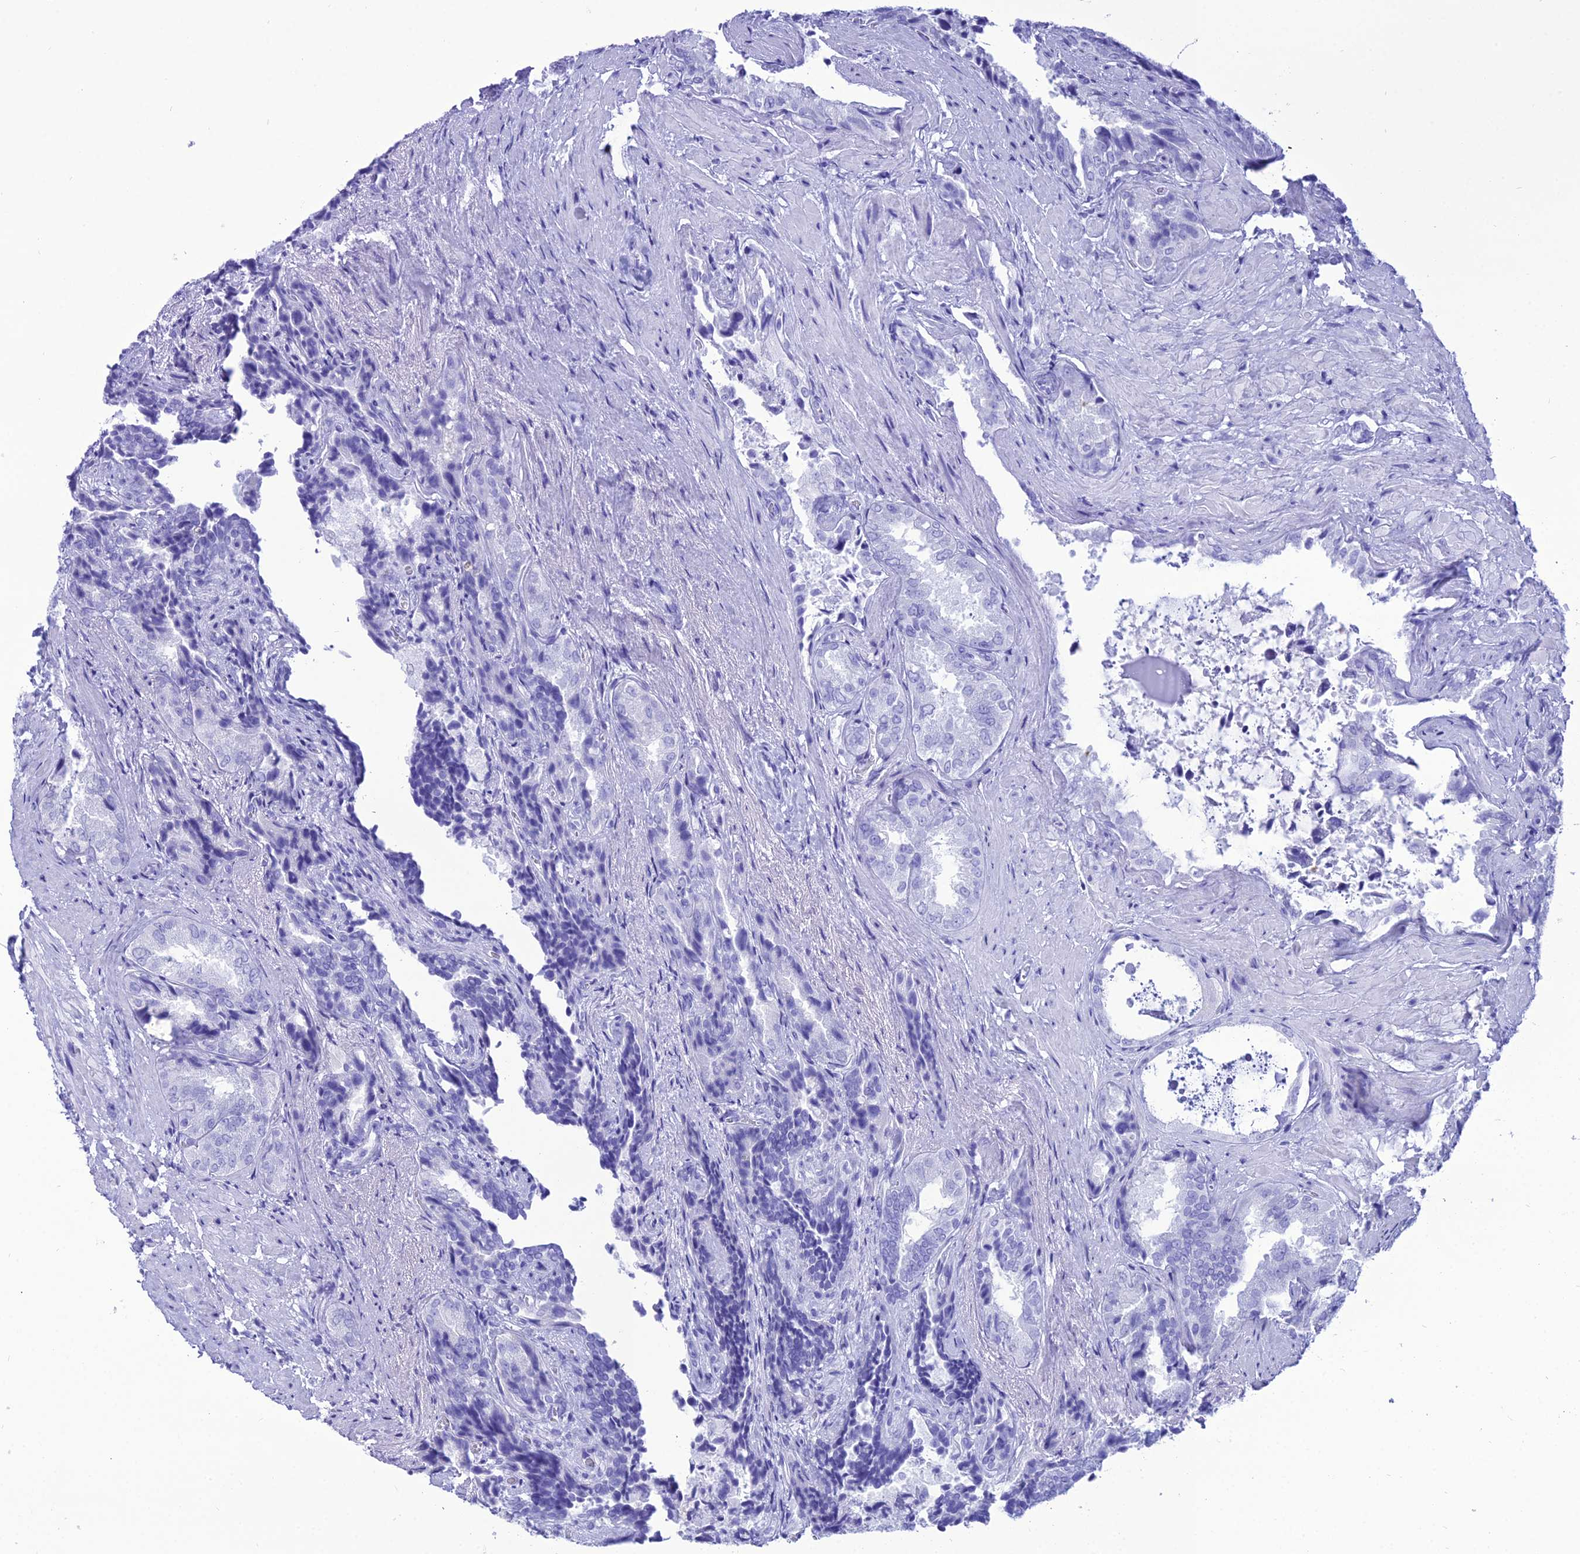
{"staining": {"intensity": "negative", "quantity": "none", "location": "none"}, "tissue": "seminal vesicle", "cell_type": "Glandular cells", "image_type": "normal", "snomed": [{"axis": "morphology", "description": "Normal tissue, NOS"}, {"axis": "topography", "description": "Seminal veicle"}, {"axis": "topography", "description": "Peripheral nerve tissue"}], "caption": "Immunohistochemistry micrograph of benign seminal vesicle: human seminal vesicle stained with DAB shows no significant protein staining in glandular cells. (DAB (3,3'-diaminobenzidine) immunohistochemistry (IHC), high magnification).", "gene": "PNMA5", "patient": {"sex": "male", "age": 63}}